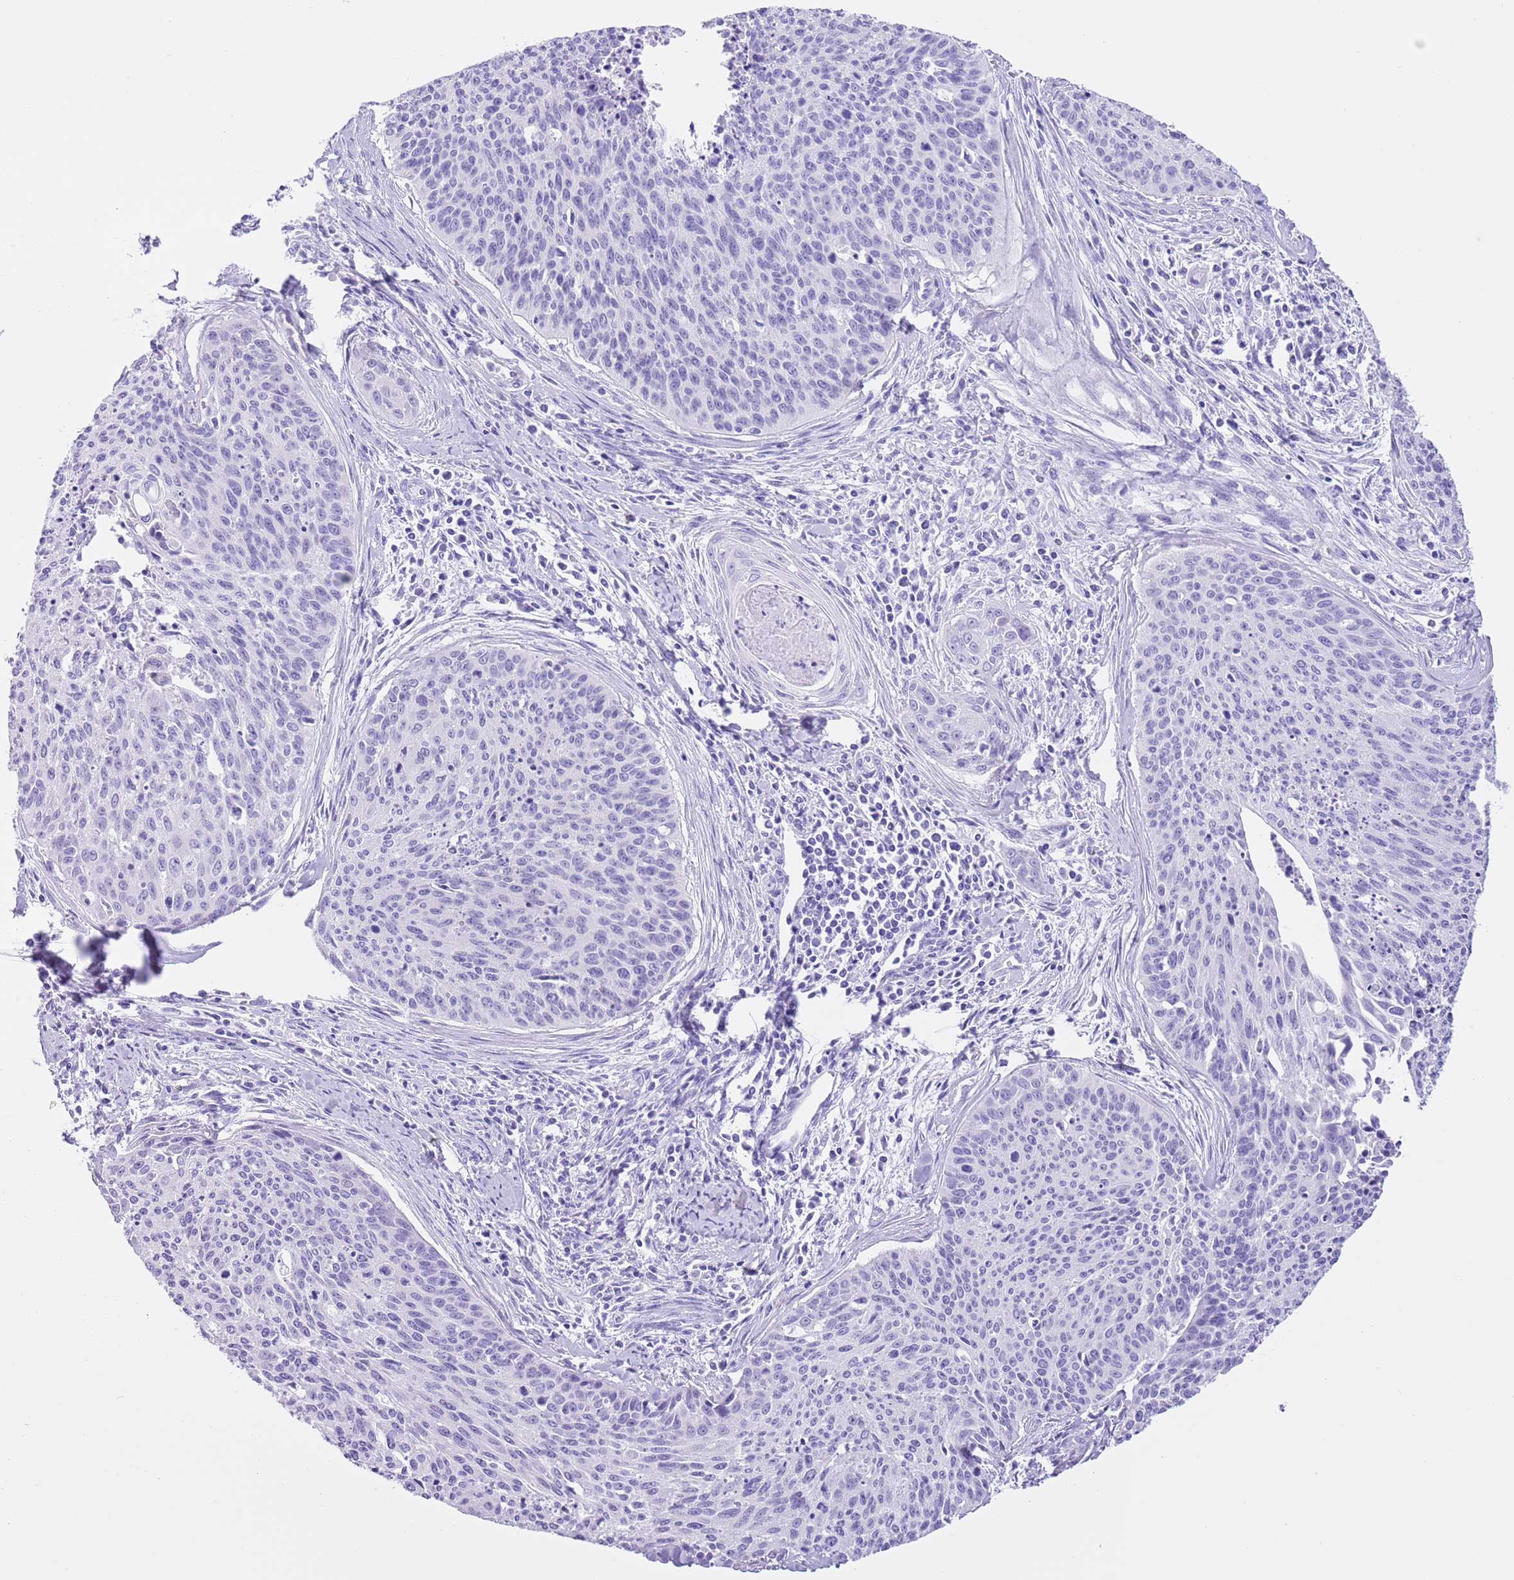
{"staining": {"intensity": "negative", "quantity": "none", "location": "none"}, "tissue": "cervical cancer", "cell_type": "Tumor cells", "image_type": "cancer", "snomed": [{"axis": "morphology", "description": "Squamous cell carcinoma, NOS"}, {"axis": "topography", "description": "Cervix"}], "caption": "Immunohistochemistry photomicrograph of neoplastic tissue: cervical cancer (squamous cell carcinoma) stained with DAB (3,3'-diaminobenzidine) displays no significant protein staining in tumor cells.", "gene": "TMEM185B", "patient": {"sex": "female", "age": 55}}